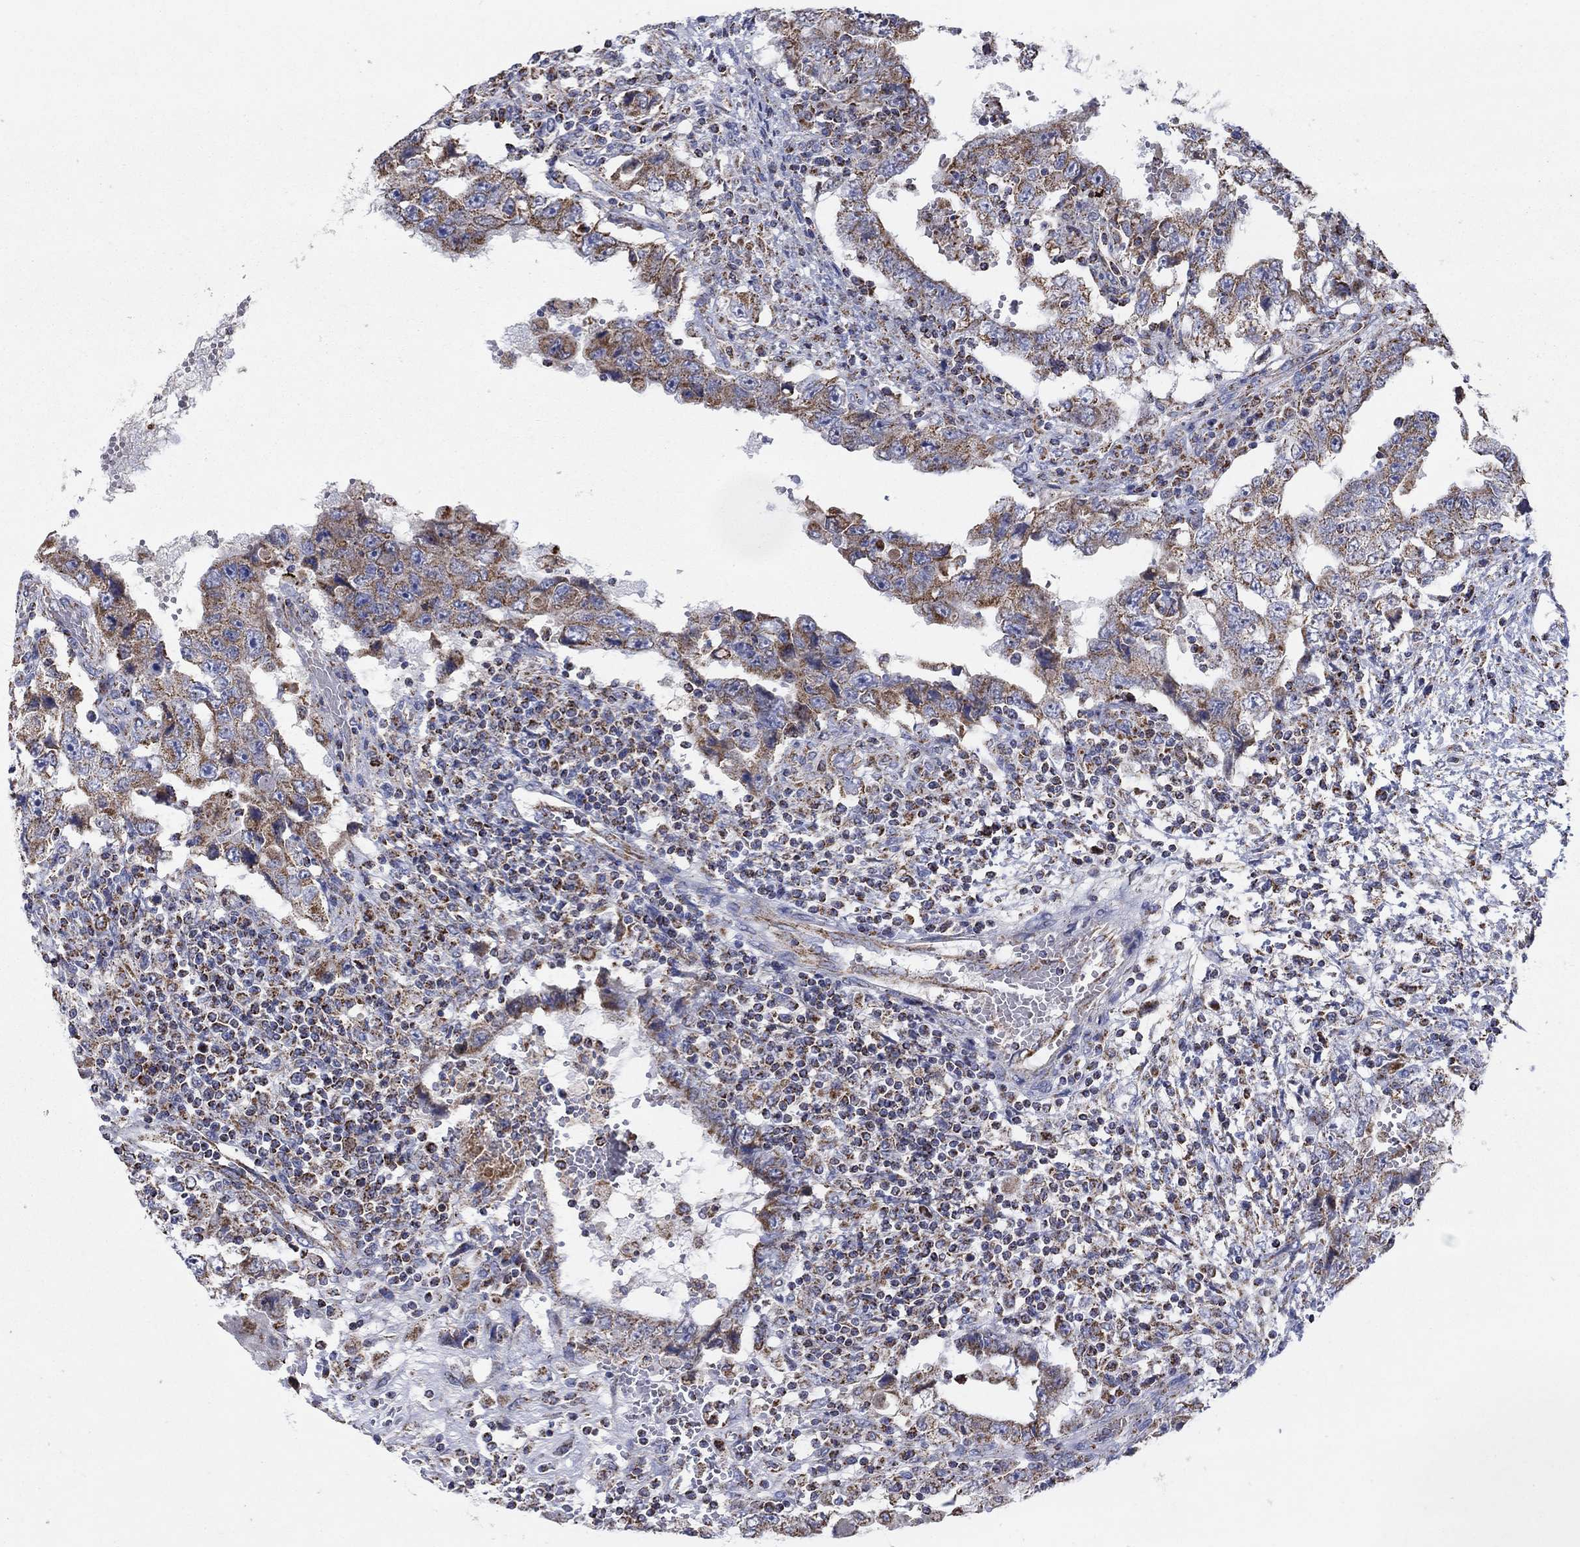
{"staining": {"intensity": "moderate", "quantity": "25%-75%", "location": "cytoplasmic/membranous"}, "tissue": "testis cancer", "cell_type": "Tumor cells", "image_type": "cancer", "snomed": [{"axis": "morphology", "description": "Carcinoma, Embryonal, NOS"}, {"axis": "topography", "description": "Testis"}], "caption": "The micrograph shows immunohistochemical staining of testis cancer (embryonal carcinoma). There is moderate cytoplasmic/membranous staining is identified in about 25%-75% of tumor cells.", "gene": "C9orf85", "patient": {"sex": "male", "age": 26}}